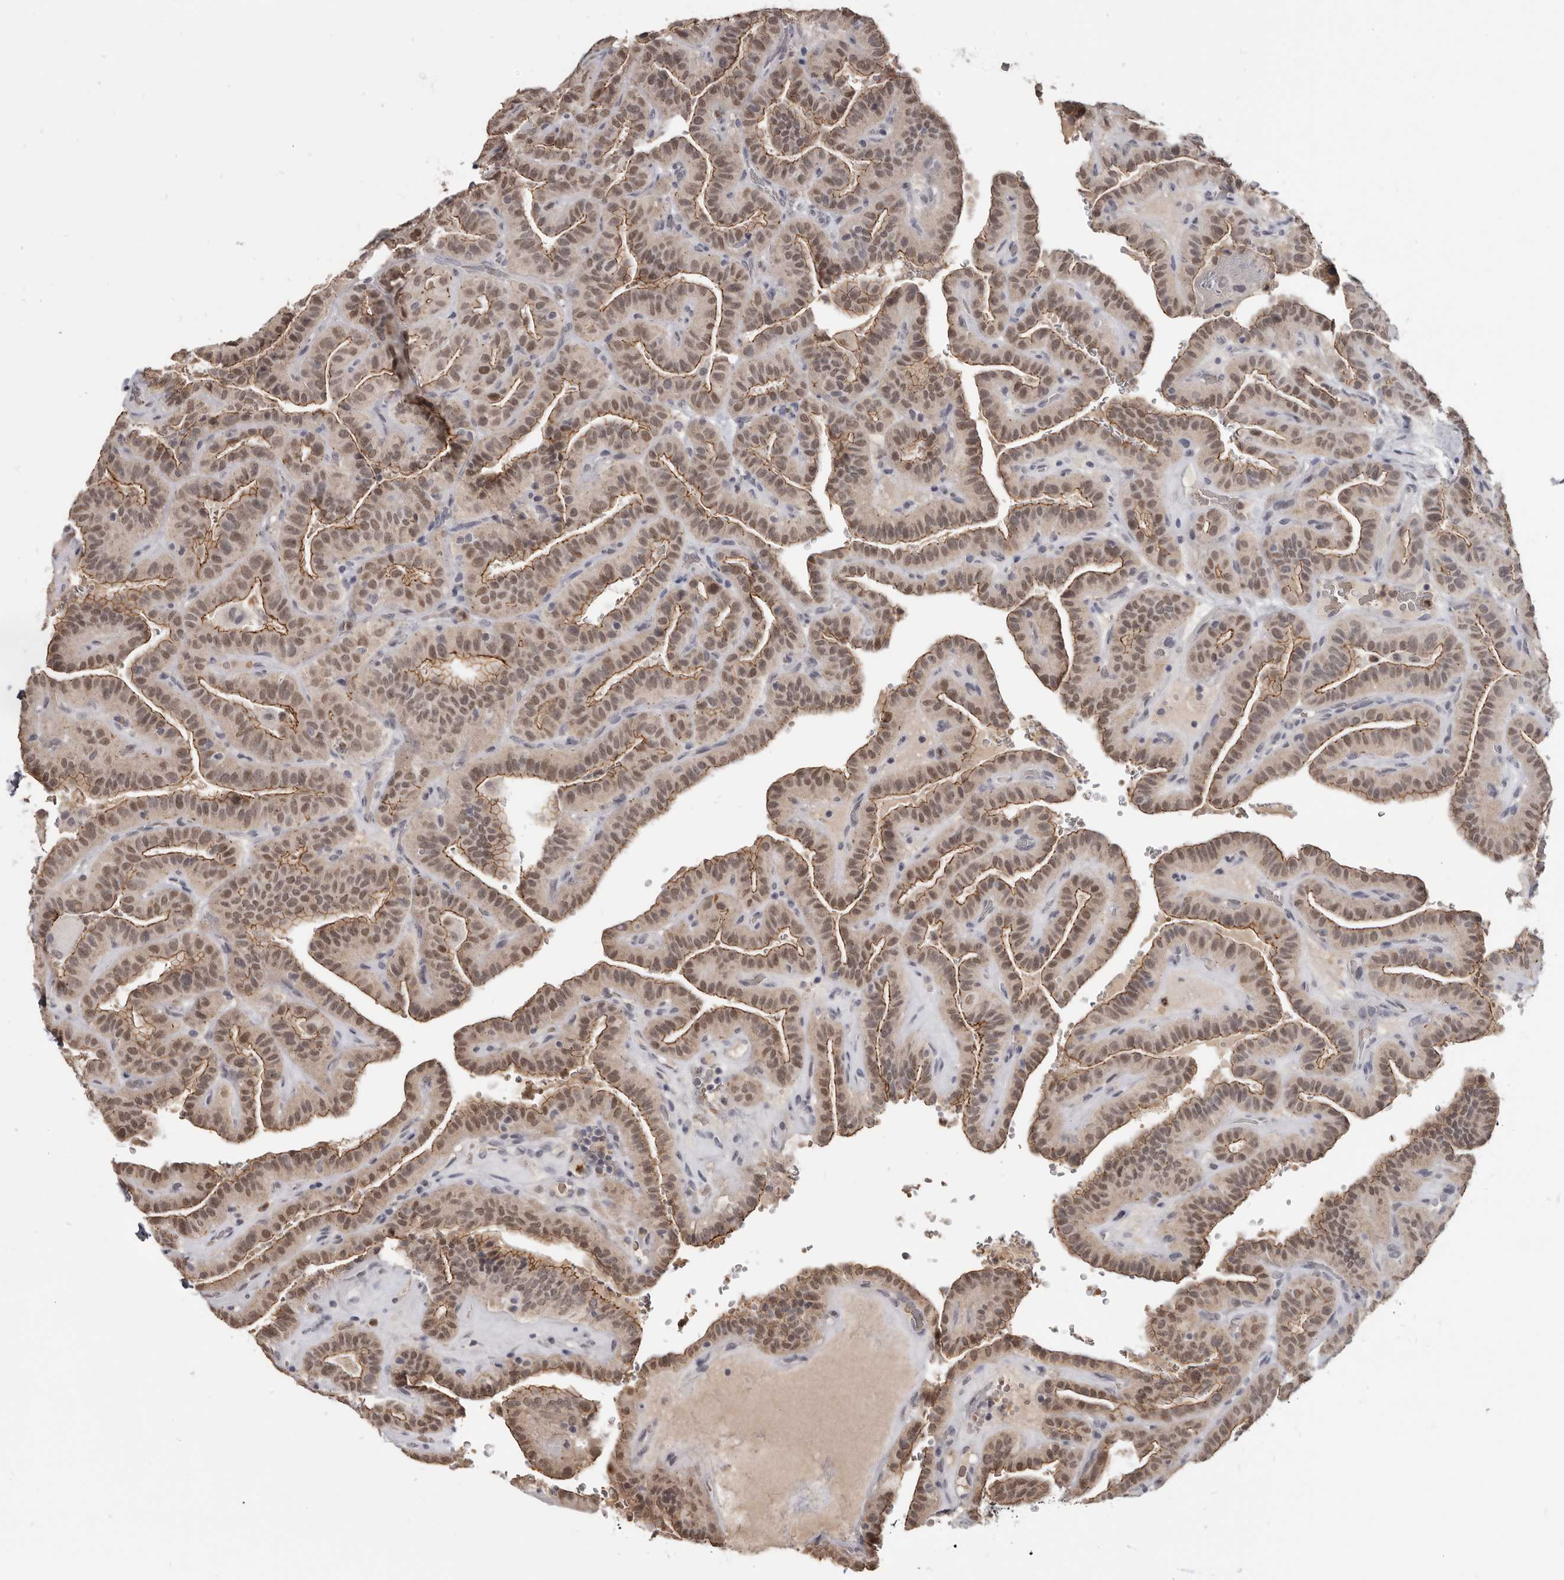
{"staining": {"intensity": "moderate", "quantity": ">75%", "location": "cytoplasmic/membranous,nuclear"}, "tissue": "thyroid cancer", "cell_type": "Tumor cells", "image_type": "cancer", "snomed": [{"axis": "morphology", "description": "Papillary adenocarcinoma, NOS"}, {"axis": "topography", "description": "Thyroid gland"}], "caption": "Approximately >75% of tumor cells in human thyroid cancer (papillary adenocarcinoma) show moderate cytoplasmic/membranous and nuclear protein staining as visualized by brown immunohistochemical staining.", "gene": "CGN", "patient": {"sex": "male", "age": 77}}